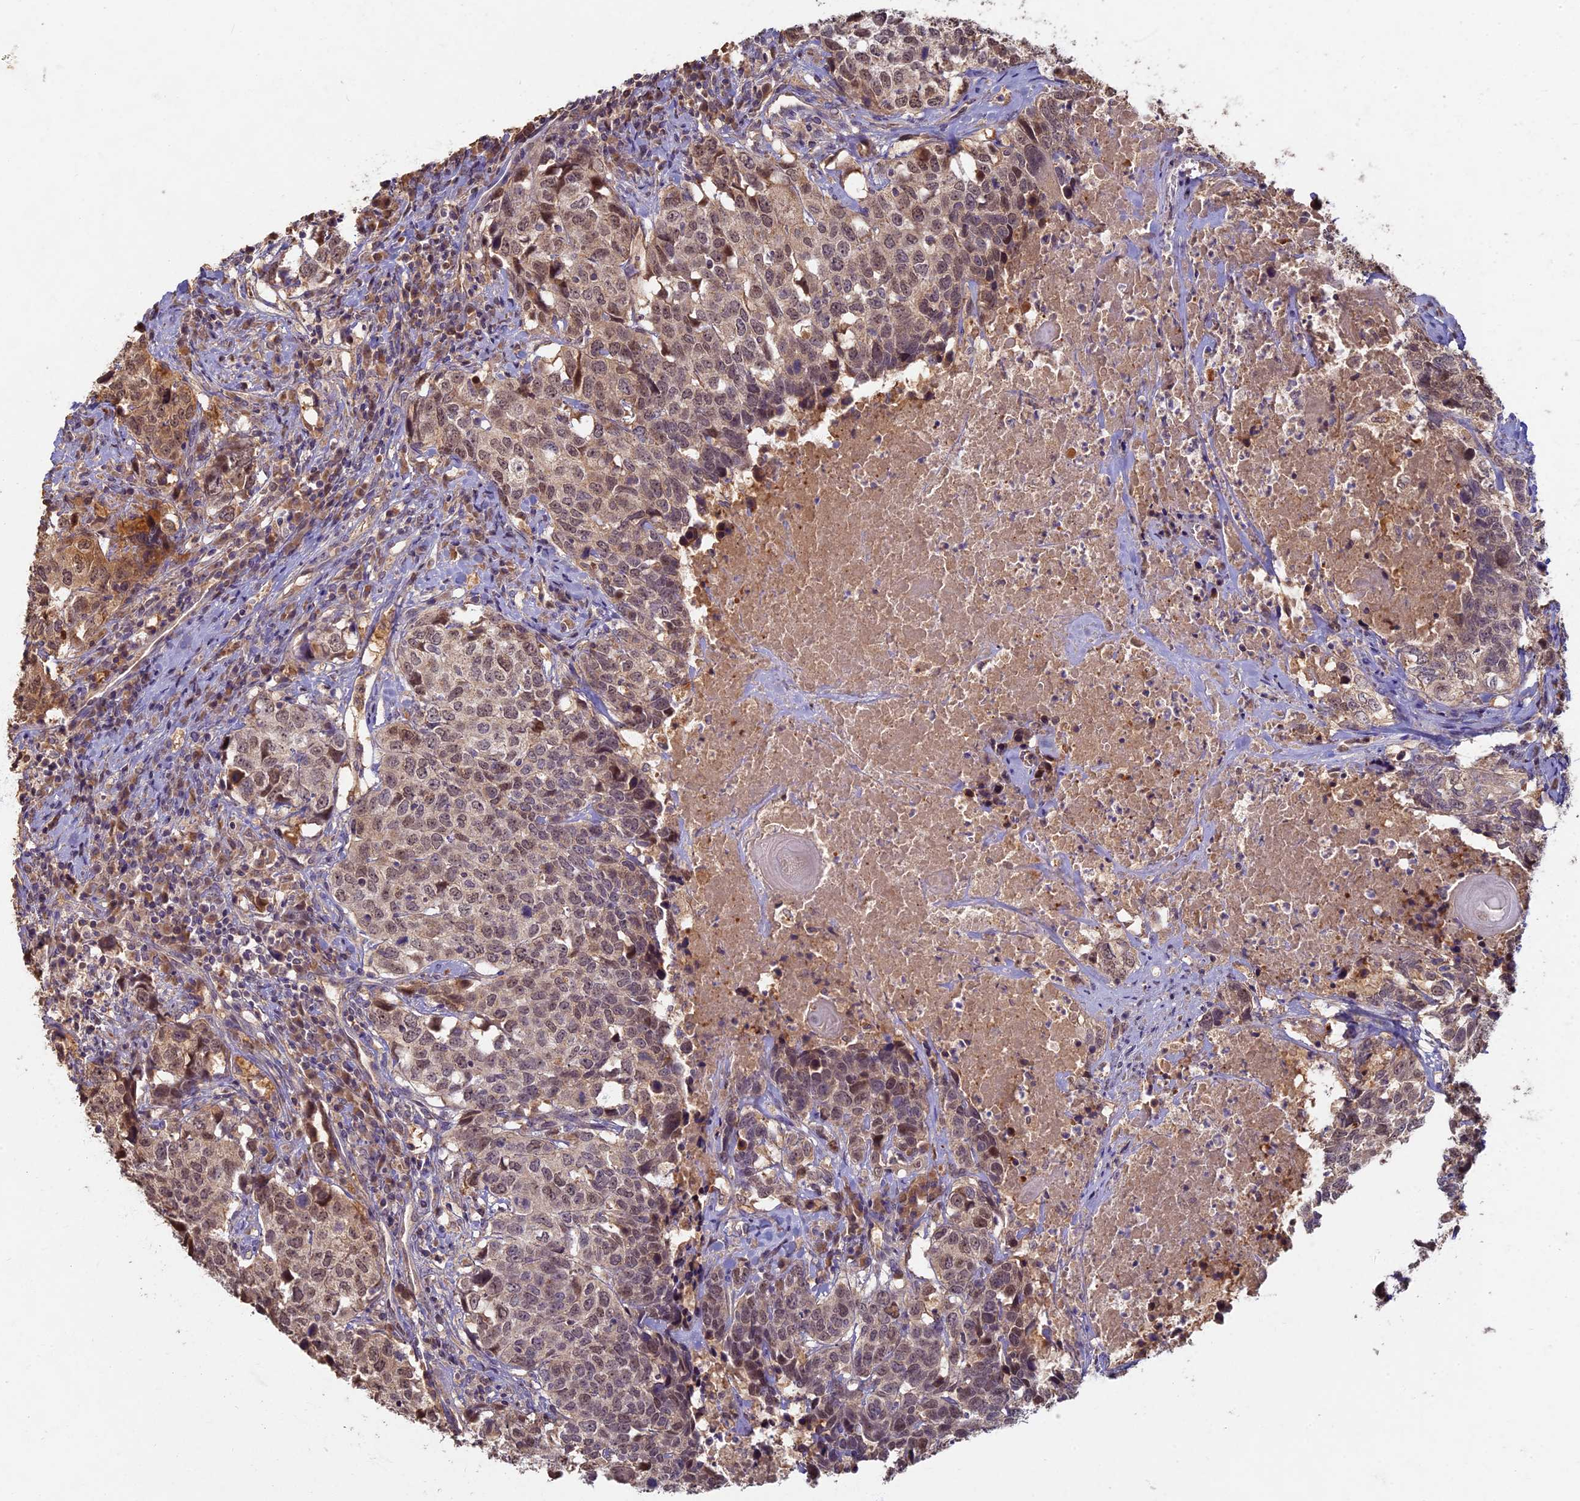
{"staining": {"intensity": "moderate", "quantity": "25%-75%", "location": "nuclear"}, "tissue": "head and neck cancer", "cell_type": "Tumor cells", "image_type": "cancer", "snomed": [{"axis": "morphology", "description": "Squamous cell carcinoma, NOS"}, {"axis": "topography", "description": "Head-Neck"}], "caption": "Protein expression analysis of head and neck cancer exhibits moderate nuclear staining in about 25%-75% of tumor cells. The staining is performed using DAB (3,3'-diaminobenzidine) brown chromogen to label protein expression. The nuclei are counter-stained blue using hematoxylin.", "gene": "RSPH3", "patient": {"sex": "male", "age": 66}}